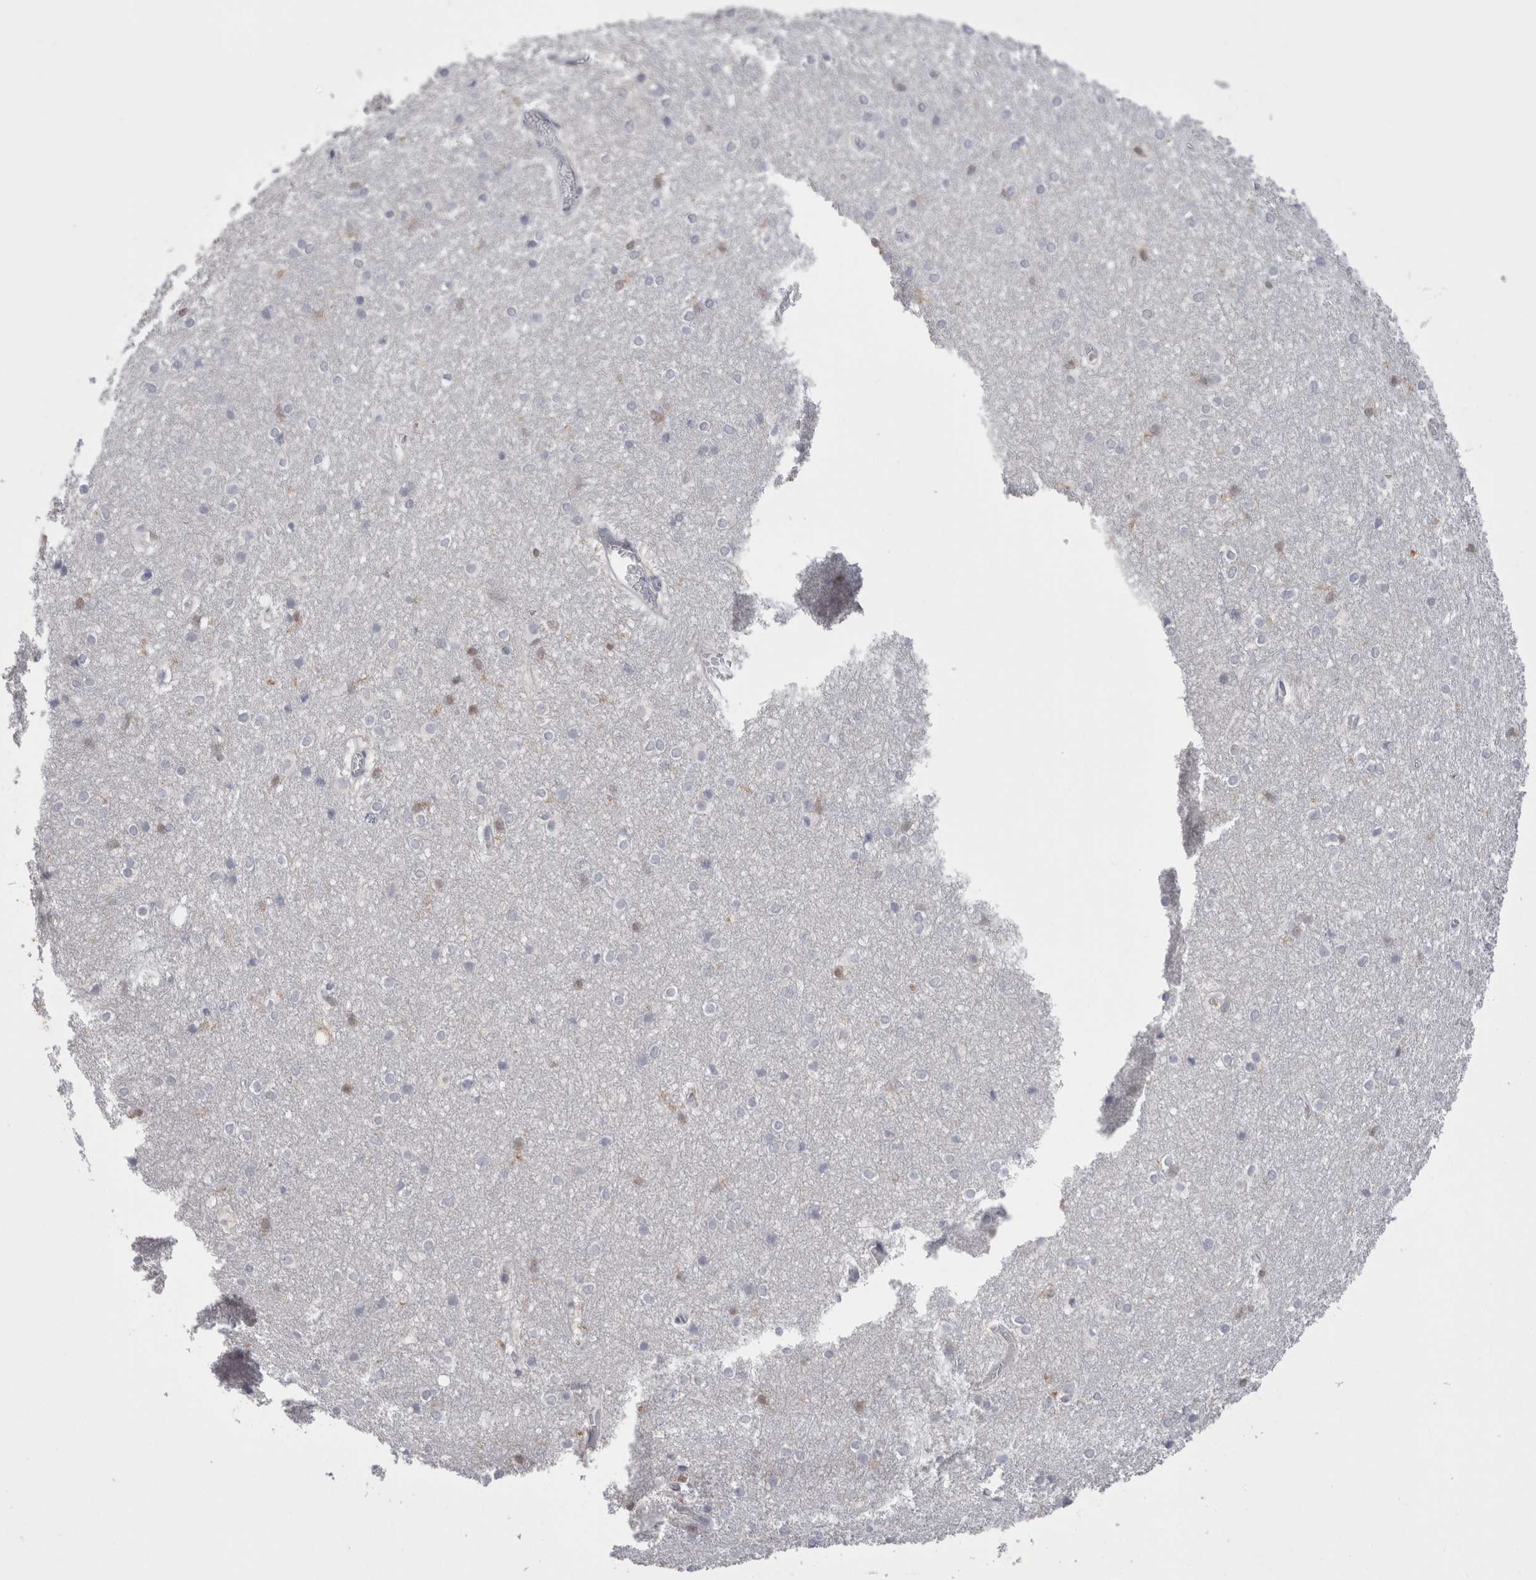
{"staining": {"intensity": "weak", "quantity": "<25%", "location": "nuclear"}, "tissue": "caudate", "cell_type": "Glial cells", "image_type": "normal", "snomed": [{"axis": "morphology", "description": "Normal tissue, NOS"}, {"axis": "topography", "description": "Lateral ventricle wall"}], "caption": "Immunohistochemistry (IHC) histopathology image of normal human caudate stained for a protein (brown), which shows no positivity in glial cells.", "gene": "SUCNR1", "patient": {"sex": "female", "age": 19}}